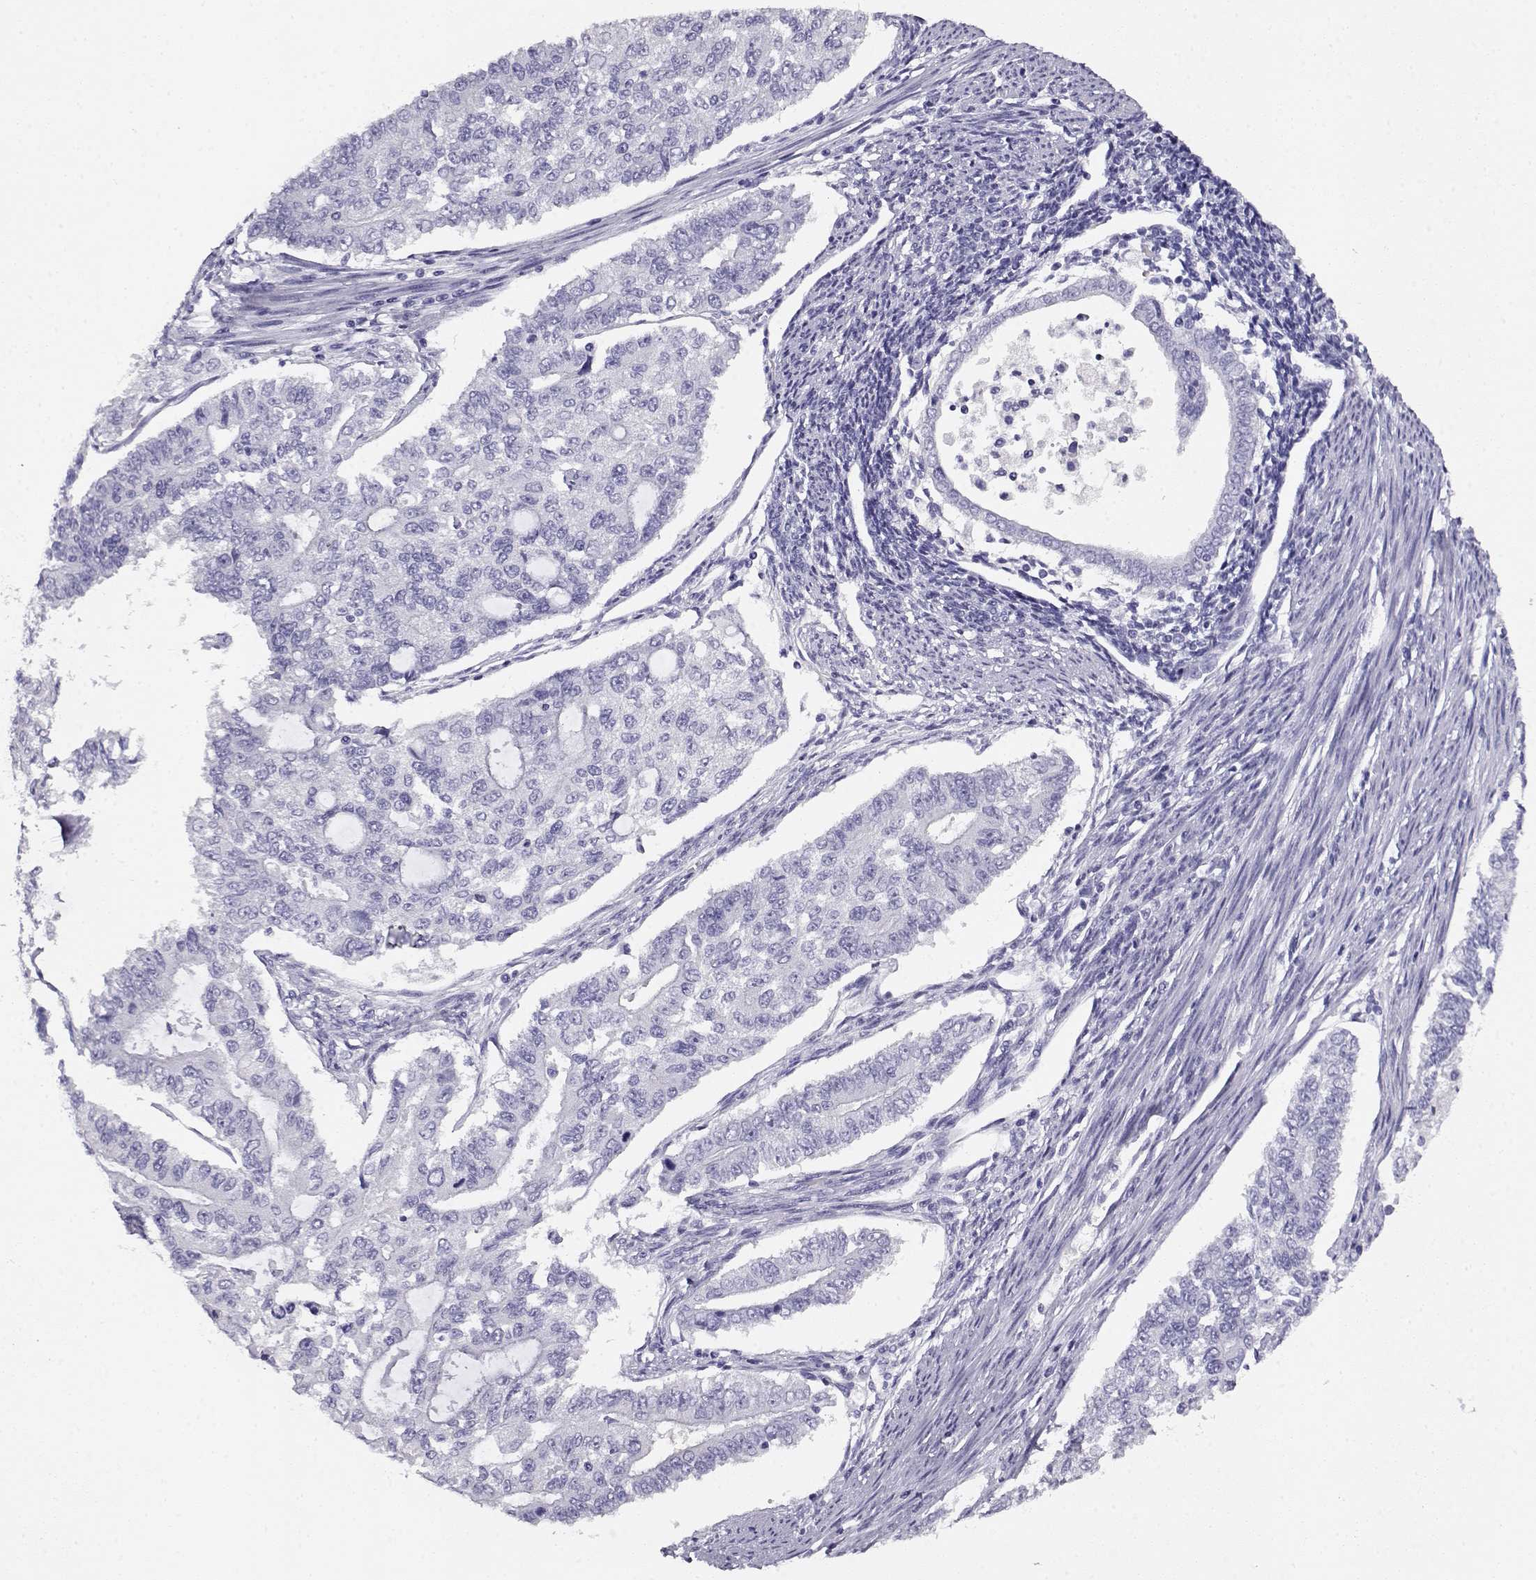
{"staining": {"intensity": "negative", "quantity": "none", "location": "none"}, "tissue": "endometrial cancer", "cell_type": "Tumor cells", "image_type": "cancer", "snomed": [{"axis": "morphology", "description": "Adenocarcinoma, NOS"}, {"axis": "topography", "description": "Uterus"}], "caption": "This is an IHC photomicrograph of human endometrial adenocarcinoma. There is no positivity in tumor cells.", "gene": "CABS1", "patient": {"sex": "female", "age": 59}}